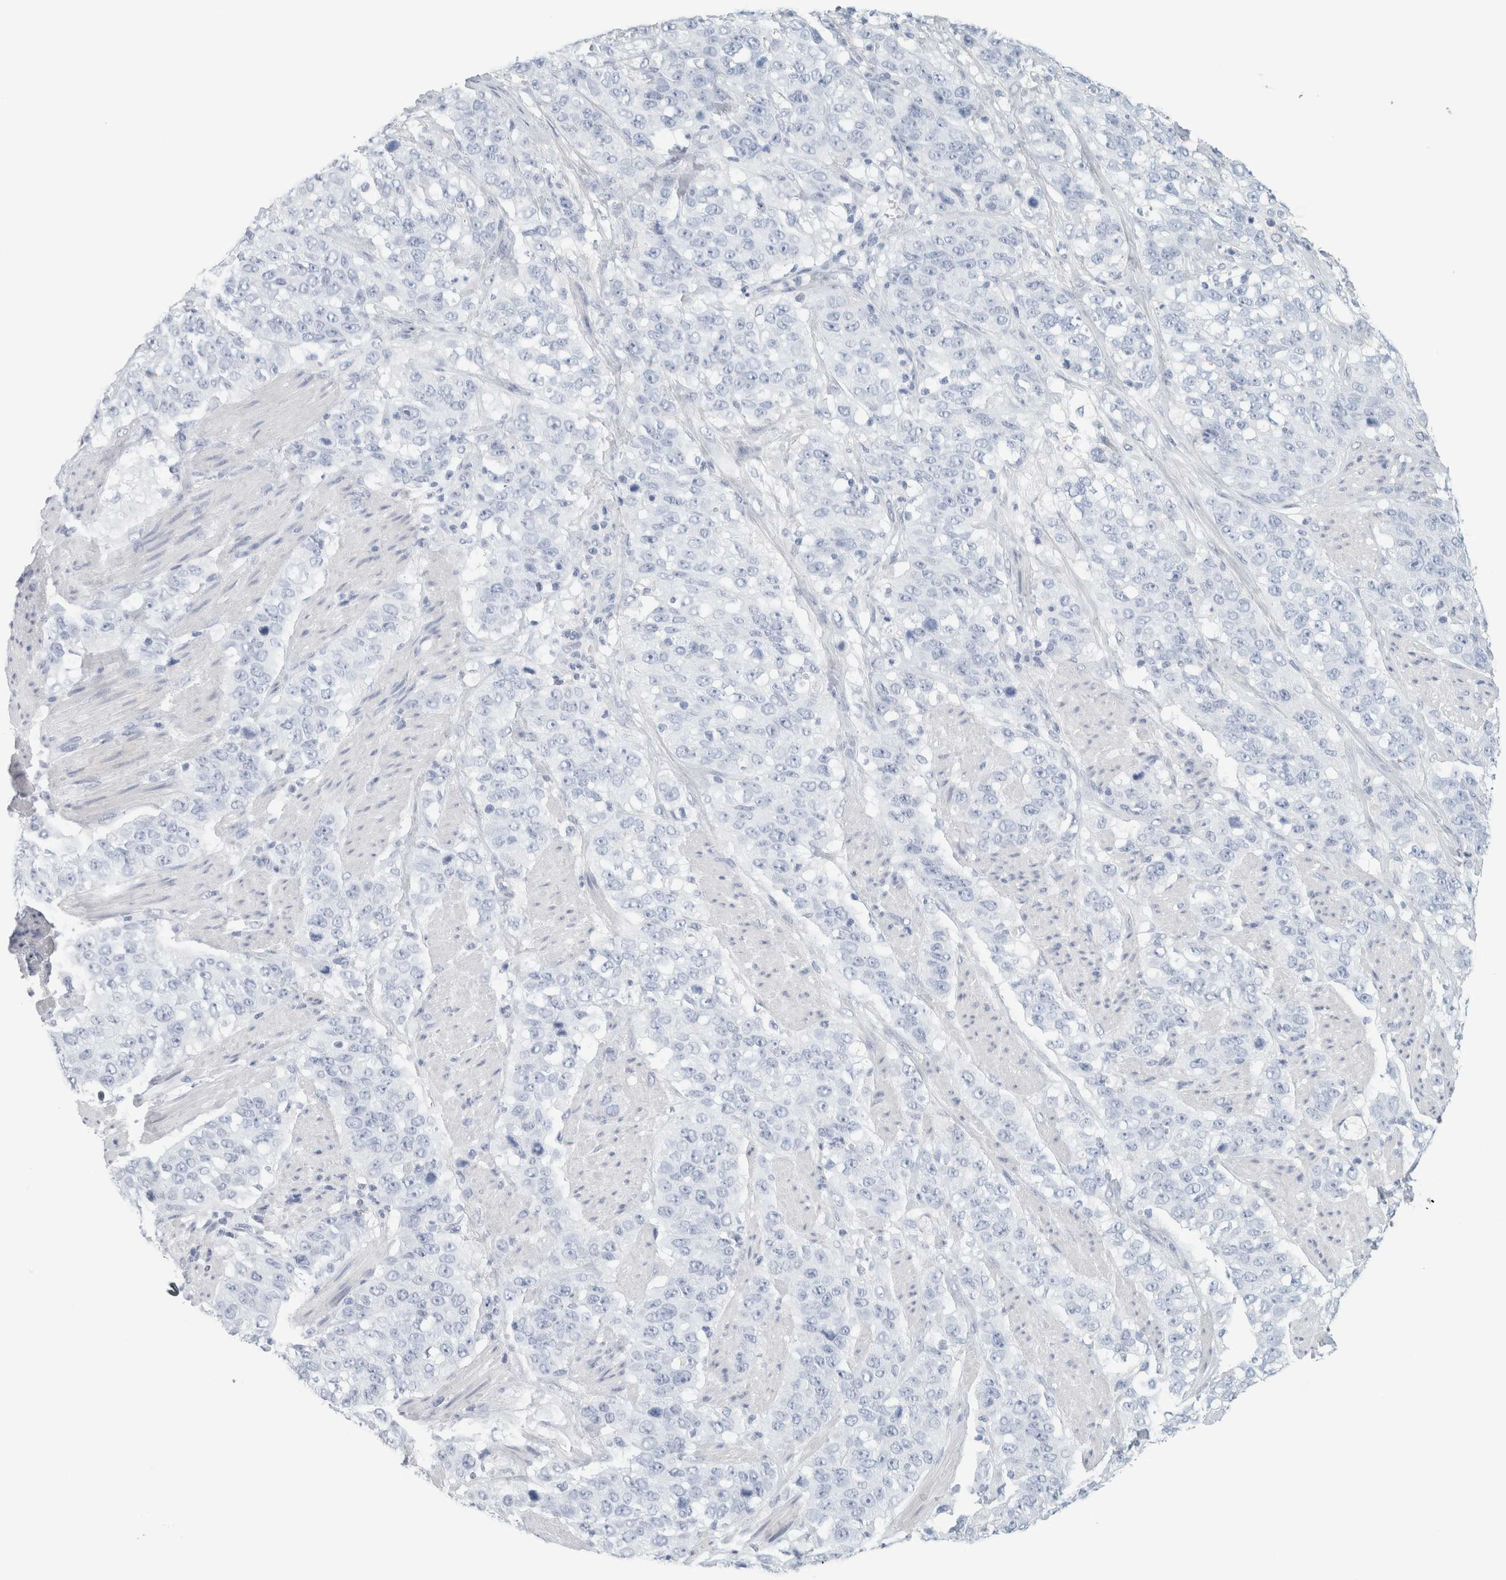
{"staining": {"intensity": "negative", "quantity": "none", "location": "none"}, "tissue": "stomach cancer", "cell_type": "Tumor cells", "image_type": "cancer", "snomed": [{"axis": "morphology", "description": "Adenocarcinoma, NOS"}, {"axis": "topography", "description": "Stomach"}], "caption": "Immunohistochemistry (IHC) image of human adenocarcinoma (stomach) stained for a protein (brown), which demonstrates no expression in tumor cells.", "gene": "IL6", "patient": {"sex": "male", "age": 48}}